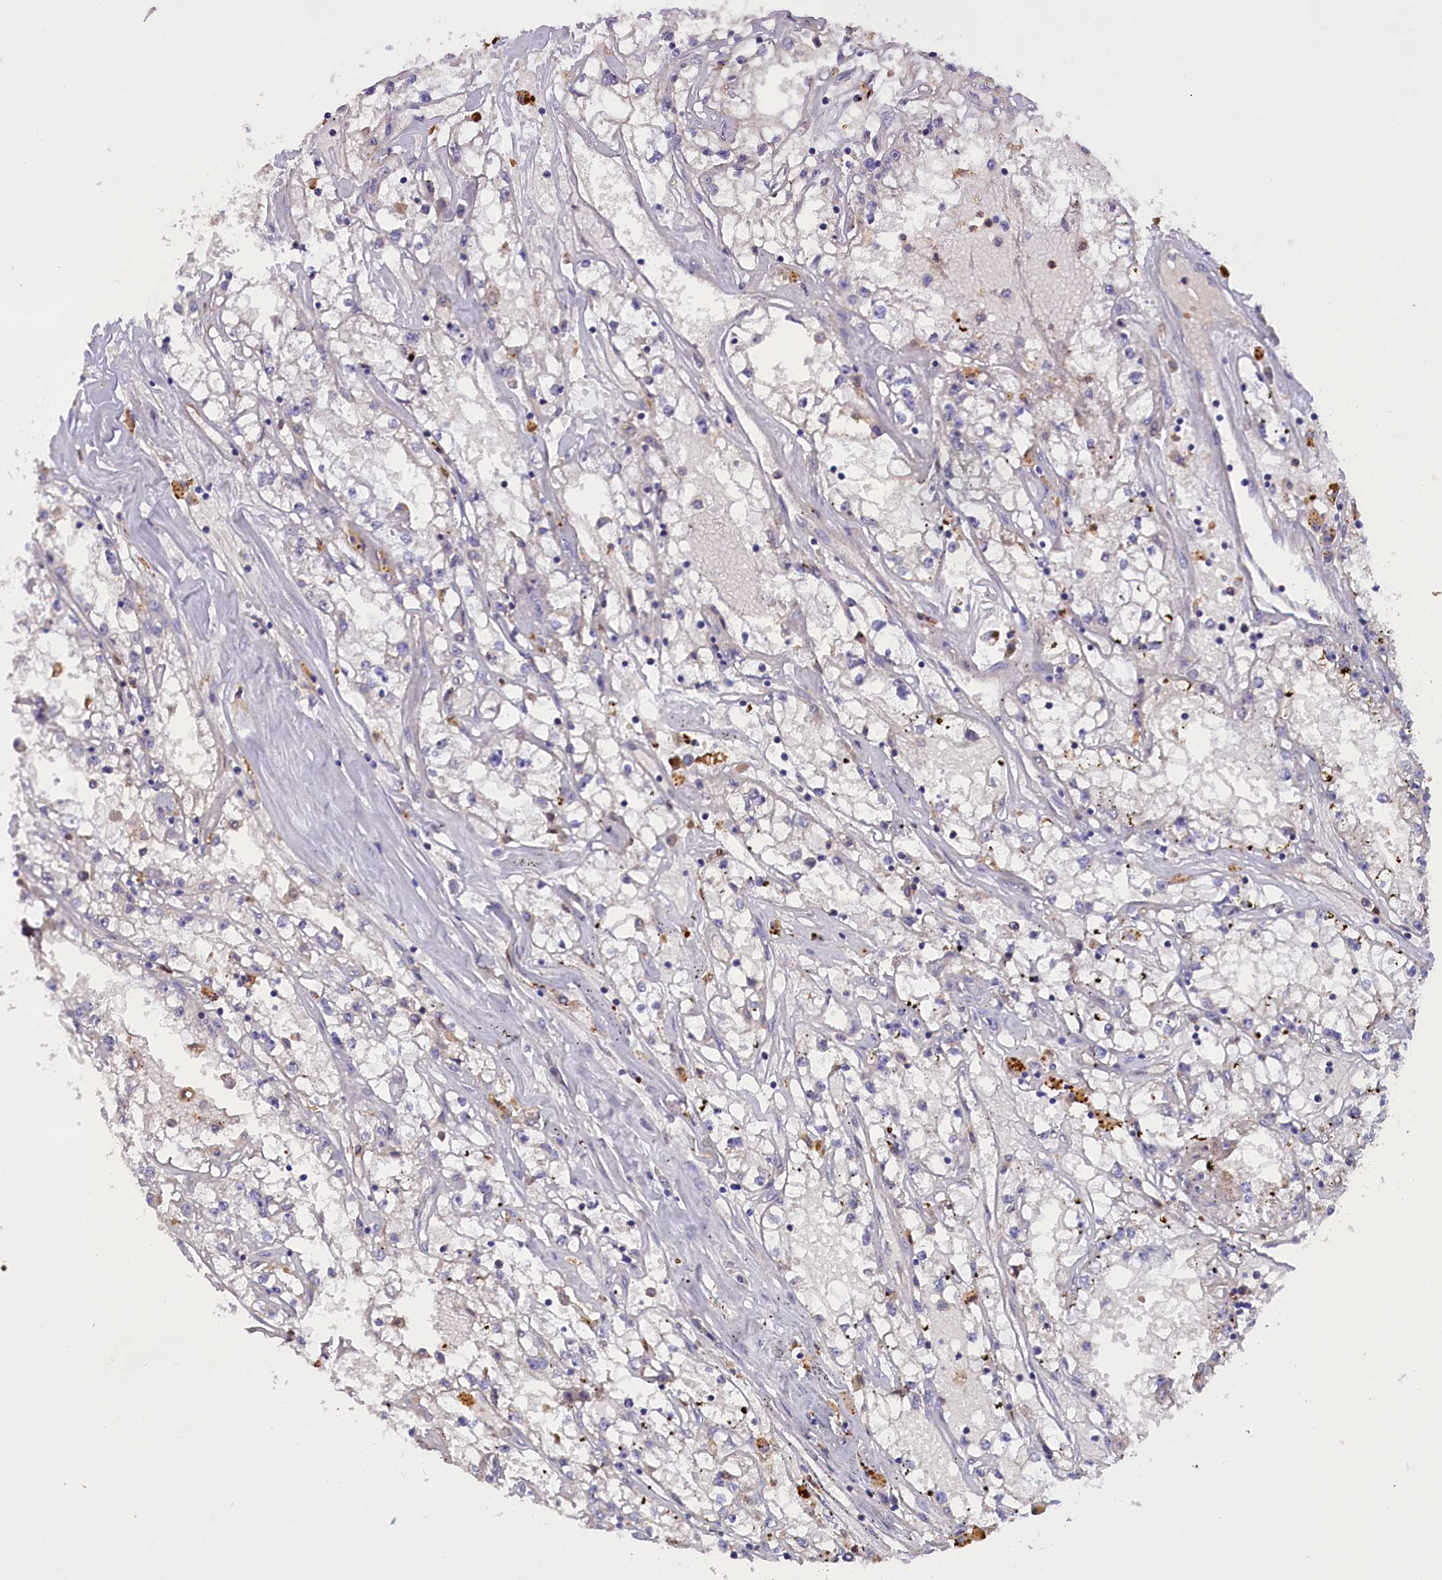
{"staining": {"intensity": "negative", "quantity": "none", "location": "none"}, "tissue": "renal cancer", "cell_type": "Tumor cells", "image_type": "cancer", "snomed": [{"axis": "morphology", "description": "Adenocarcinoma, NOS"}, {"axis": "topography", "description": "Kidney"}], "caption": "This is an immunohistochemistry micrograph of human renal adenocarcinoma. There is no expression in tumor cells.", "gene": "FAM149B1", "patient": {"sex": "male", "age": 56}}